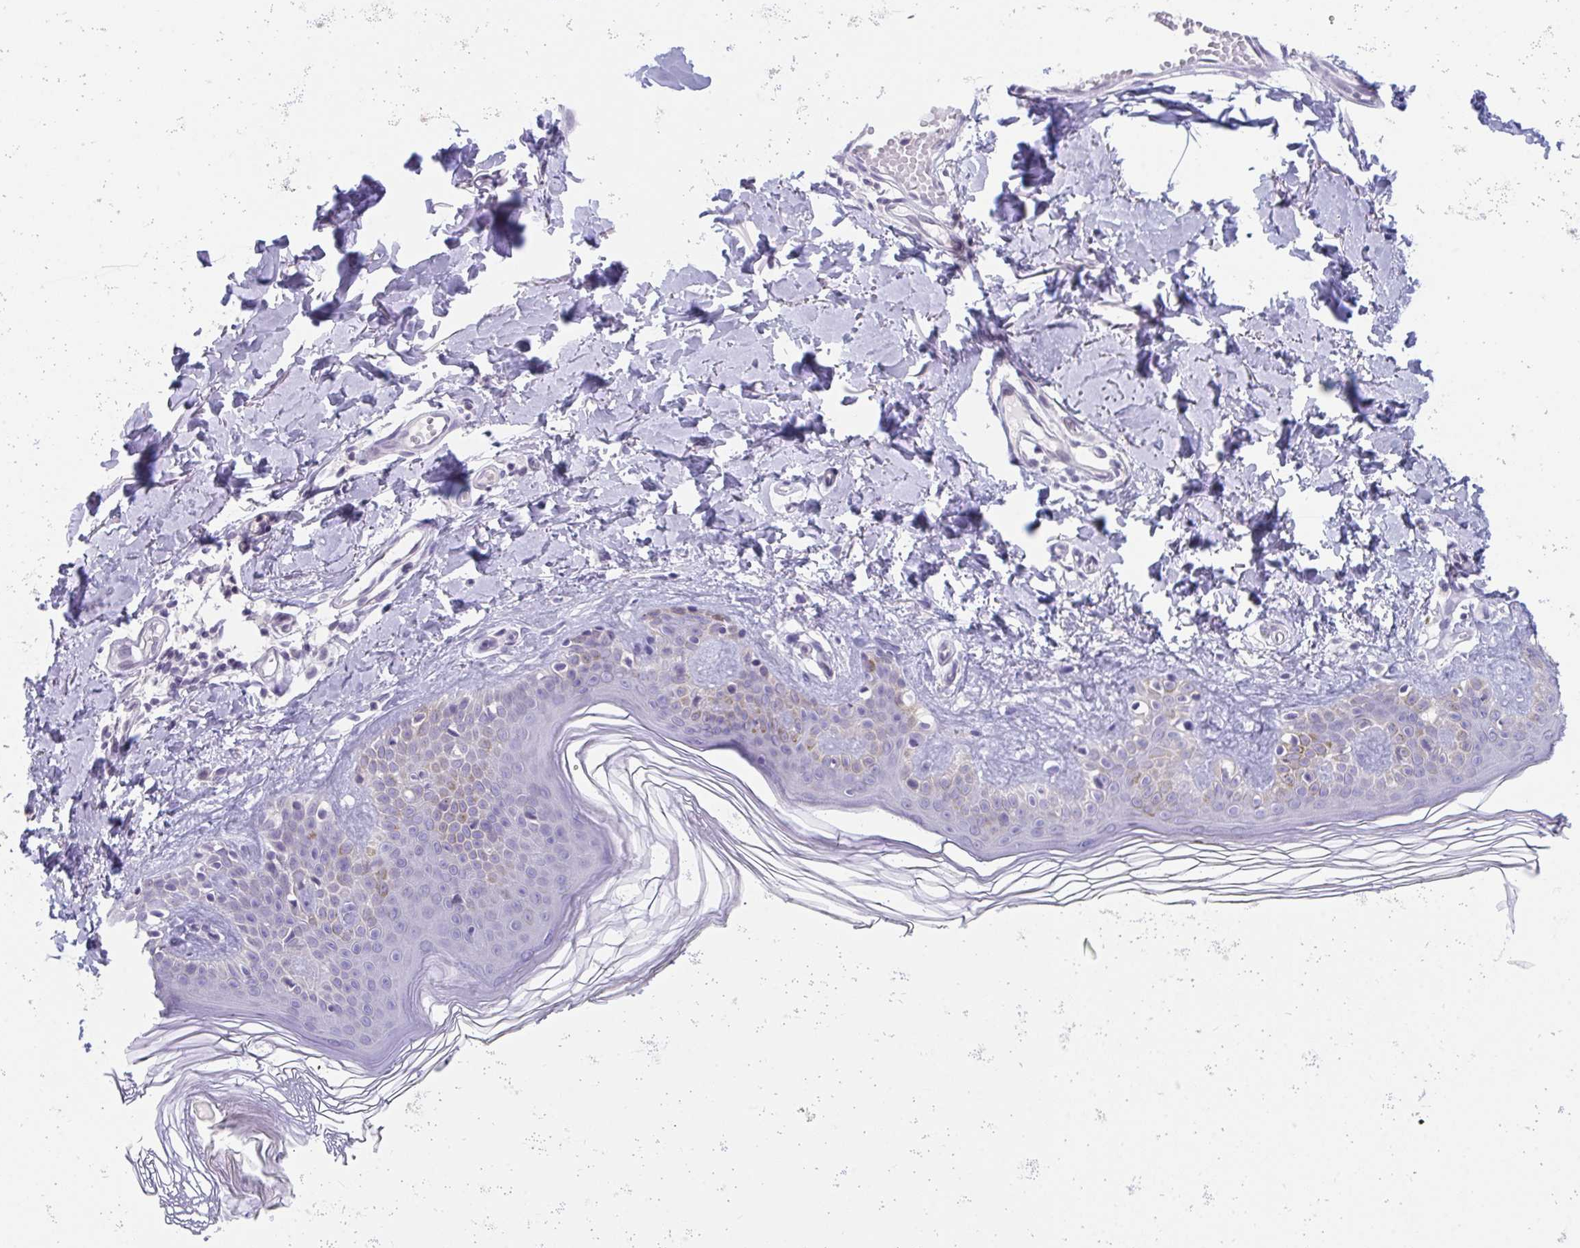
{"staining": {"intensity": "negative", "quantity": "none", "location": "none"}, "tissue": "skin", "cell_type": "Fibroblasts", "image_type": "normal", "snomed": [{"axis": "morphology", "description": "Normal tissue, NOS"}, {"axis": "topography", "description": "Skin"}, {"axis": "topography", "description": "Peripheral nerve tissue"}], "caption": "Immunohistochemical staining of normal human skin displays no significant expression in fibroblasts.", "gene": "BMAL2", "patient": {"sex": "female", "age": 45}}